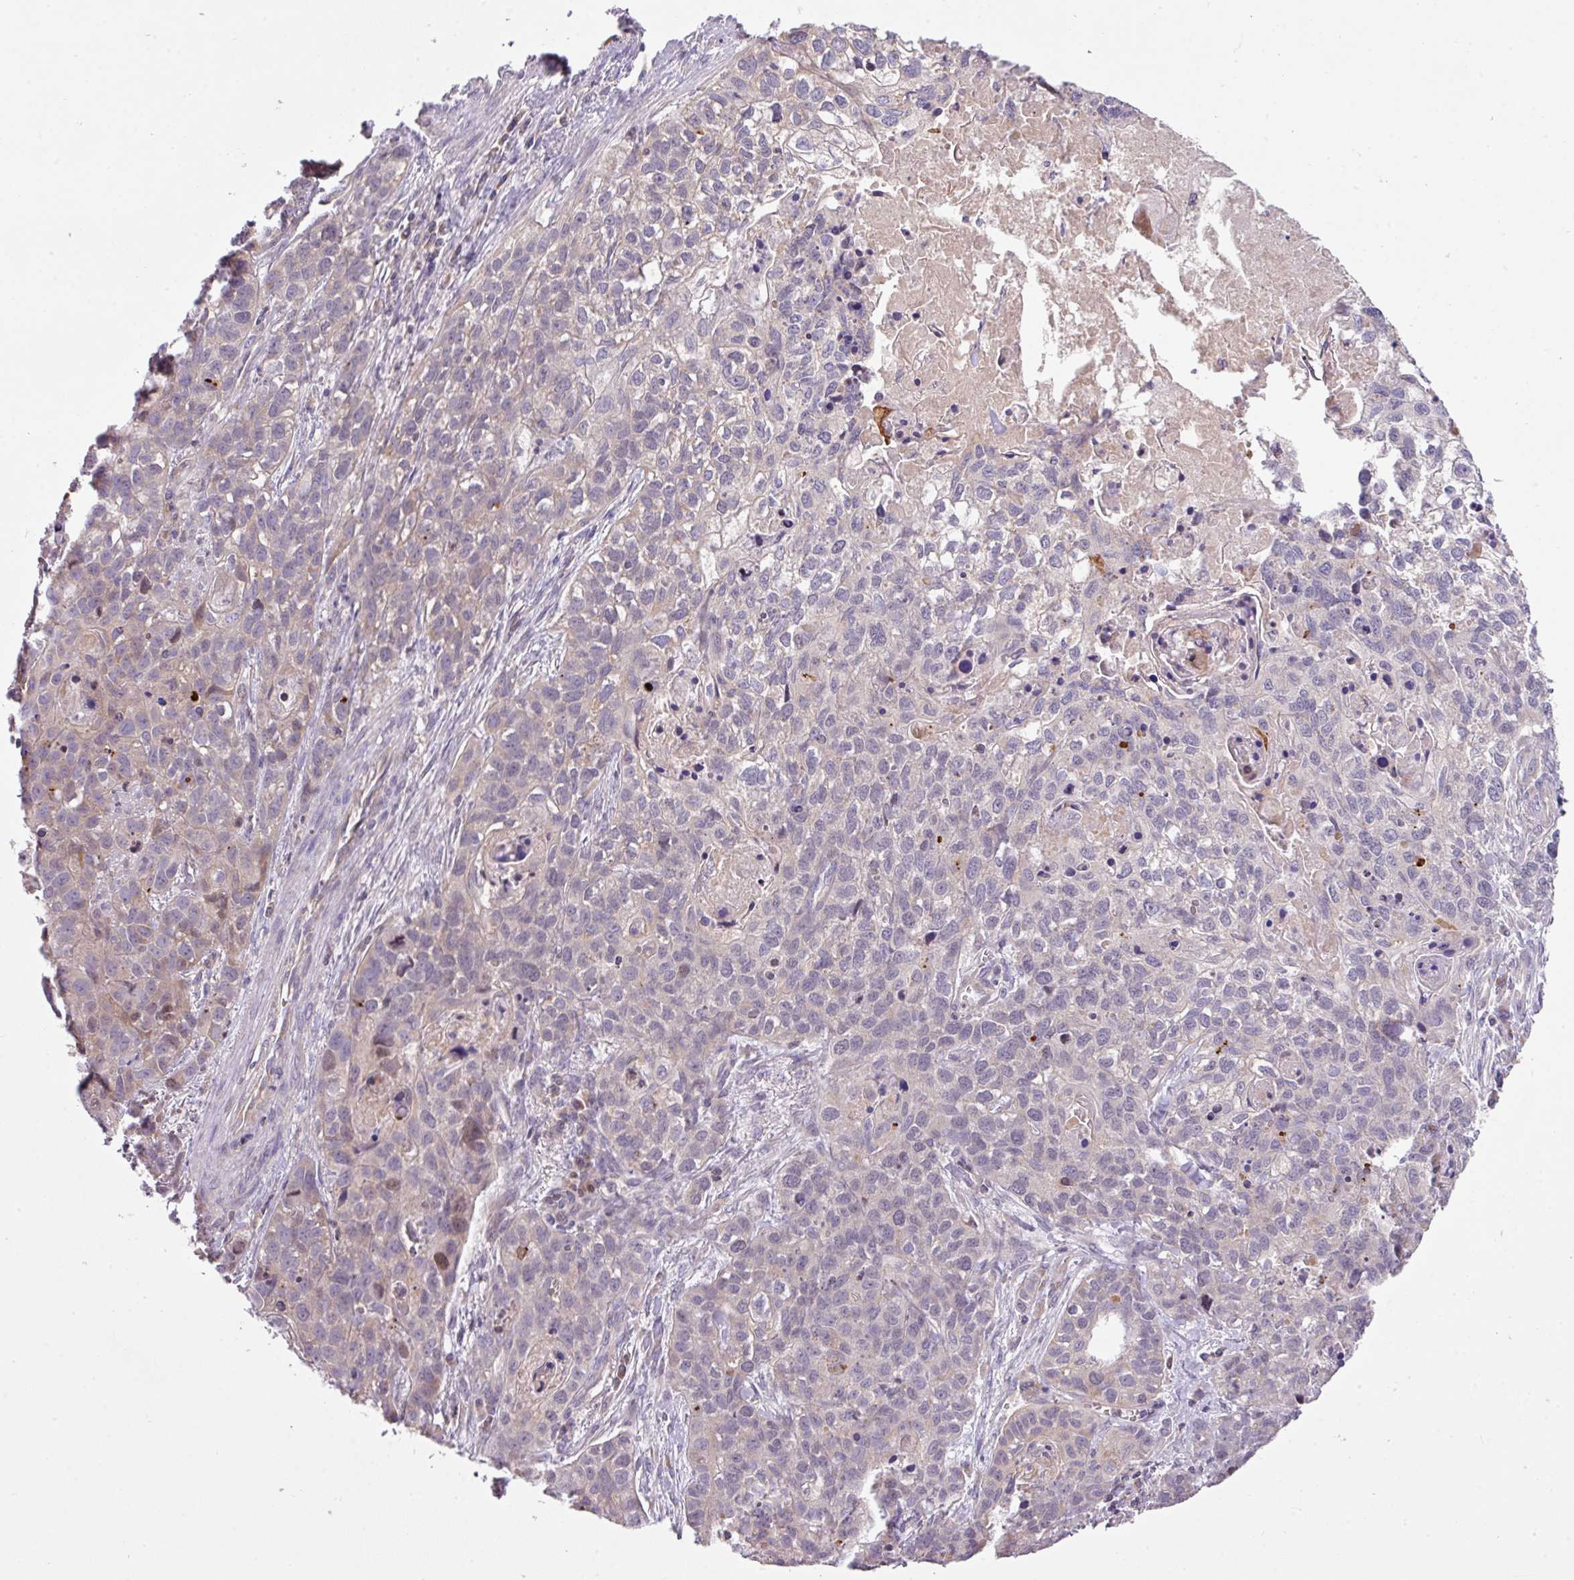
{"staining": {"intensity": "weak", "quantity": "<25%", "location": "cytoplasmic/membranous"}, "tissue": "lung cancer", "cell_type": "Tumor cells", "image_type": "cancer", "snomed": [{"axis": "morphology", "description": "Squamous cell carcinoma, NOS"}, {"axis": "topography", "description": "Lung"}], "caption": "Protein analysis of lung squamous cell carcinoma exhibits no significant staining in tumor cells.", "gene": "ZNF394", "patient": {"sex": "male", "age": 74}}